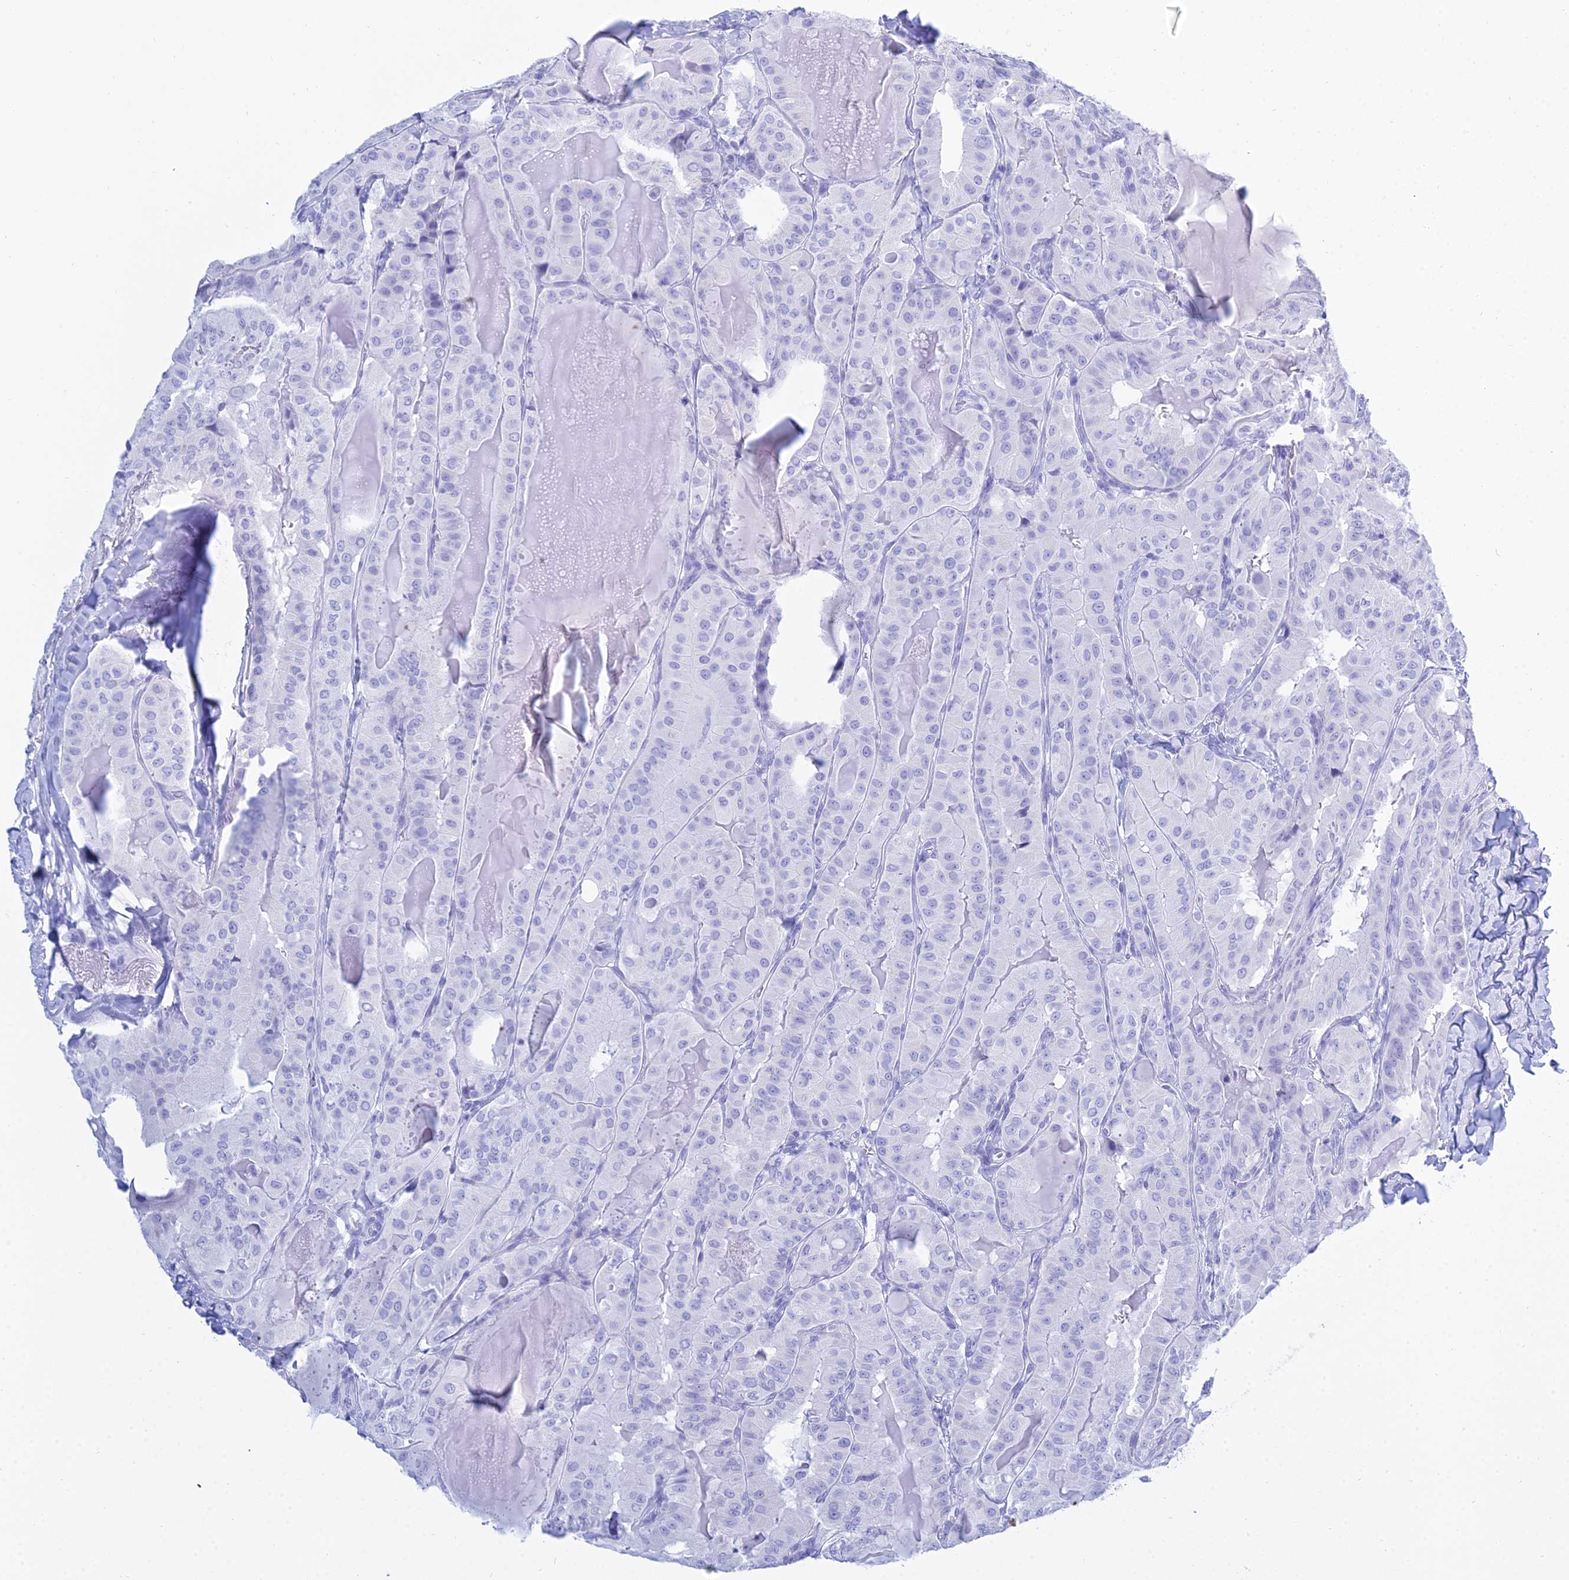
{"staining": {"intensity": "negative", "quantity": "none", "location": "none"}, "tissue": "thyroid cancer", "cell_type": "Tumor cells", "image_type": "cancer", "snomed": [{"axis": "morphology", "description": "Papillary adenocarcinoma, NOS"}, {"axis": "topography", "description": "Thyroid gland"}], "caption": "There is no significant positivity in tumor cells of papillary adenocarcinoma (thyroid).", "gene": "PATE4", "patient": {"sex": "female", "age": 68}}